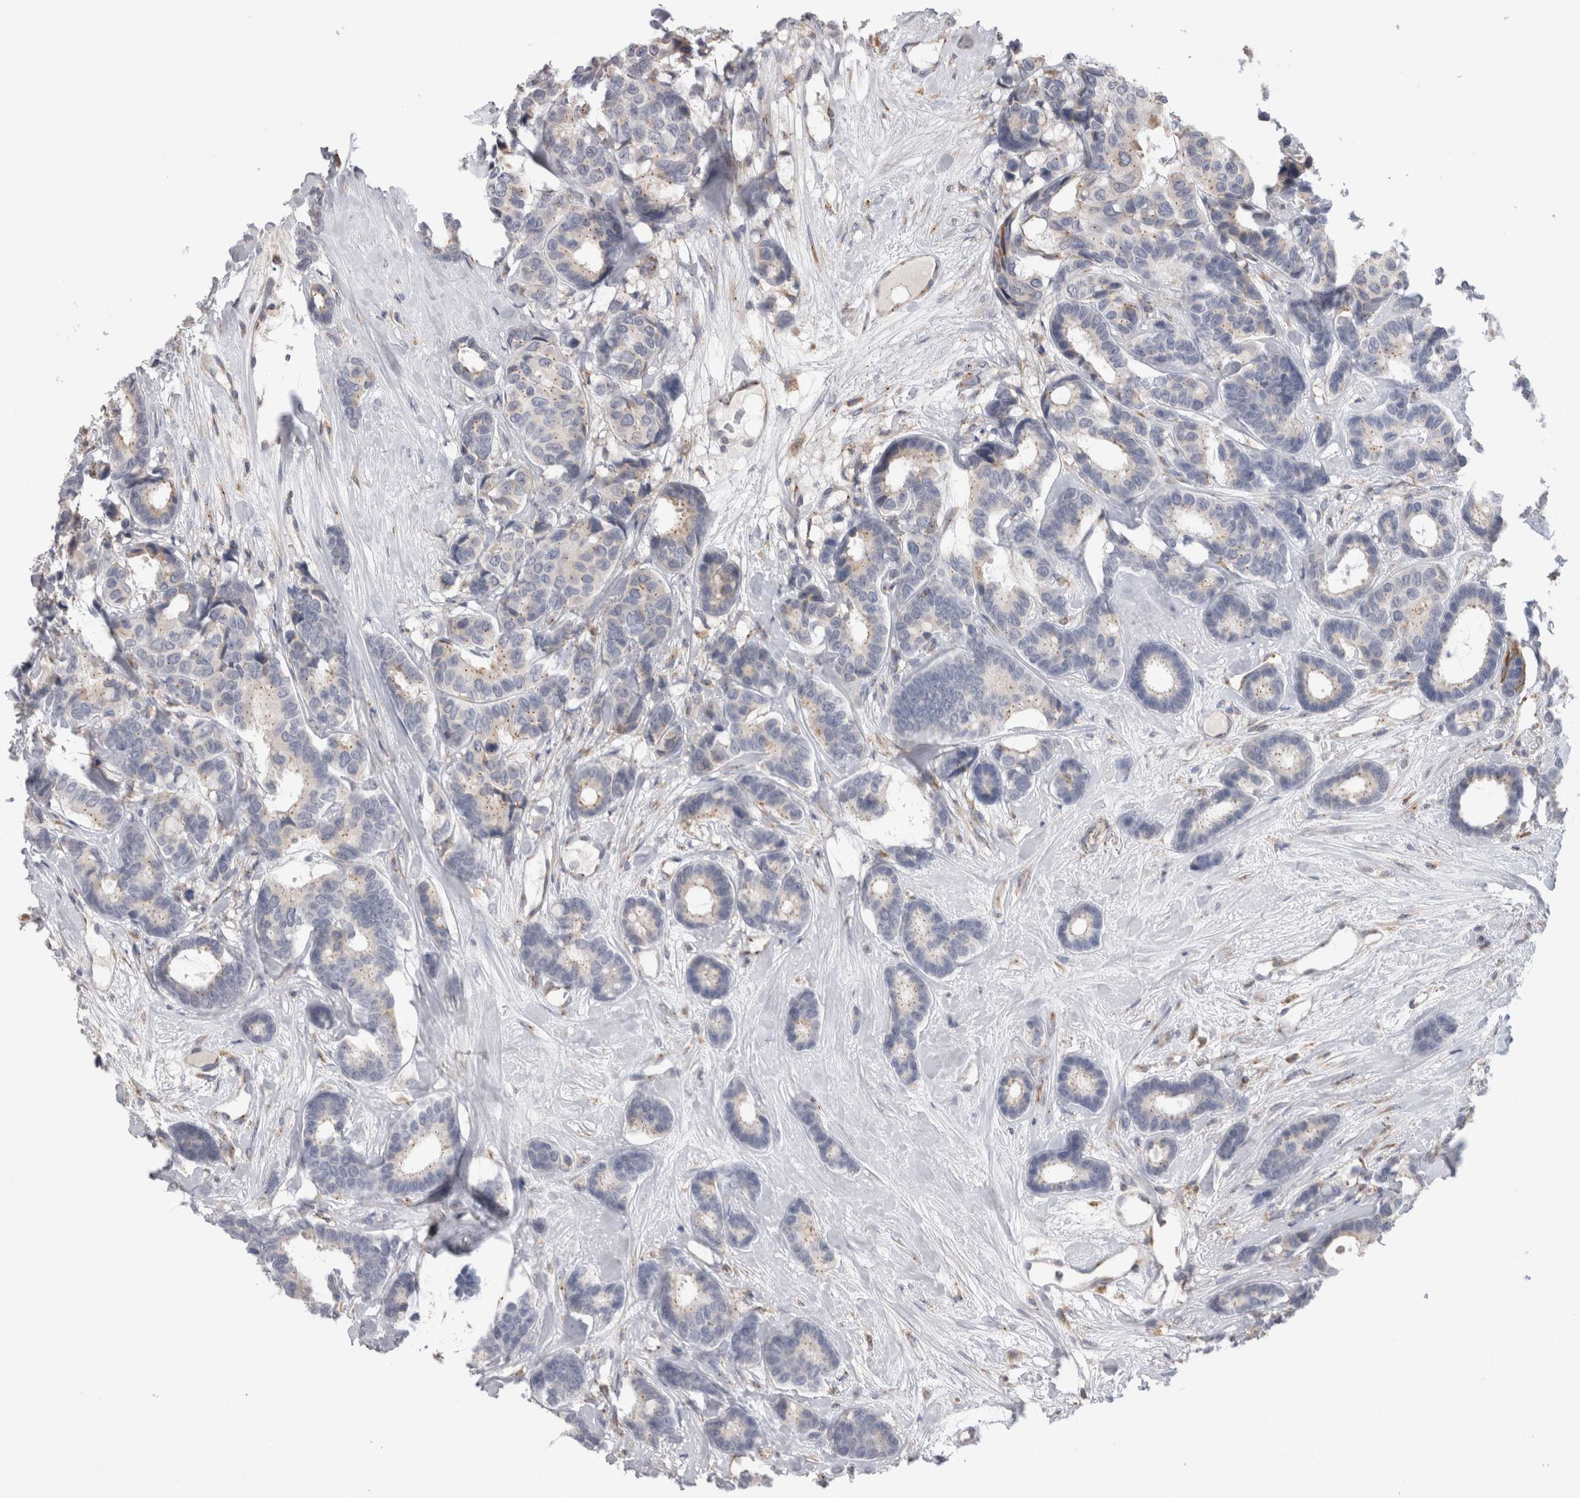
{"staining": {"intensity": "negative", "quantity": "none", "location": "none"}, "tissue": "breast cancer", "cell_type": "Tumor cells", "image_type": "cancer", "snomed": [{"axis": "morphology", "description": "Duct carcinoma"}, {"axis": "topography", "description": "Breast"}], "caption": "Immunohistochemical staining of human infiltrating ductal carcinoma (breast) reveals no significant expression in tumor cells. Brightfield microscopy of IHC stained with DAB (3,3'-diaminobenzidine) (brown) and hematoxylin (blue), captured at high magnification.", "gene": "ZNF341", "patient": {"sex": "female", "age": 87}}